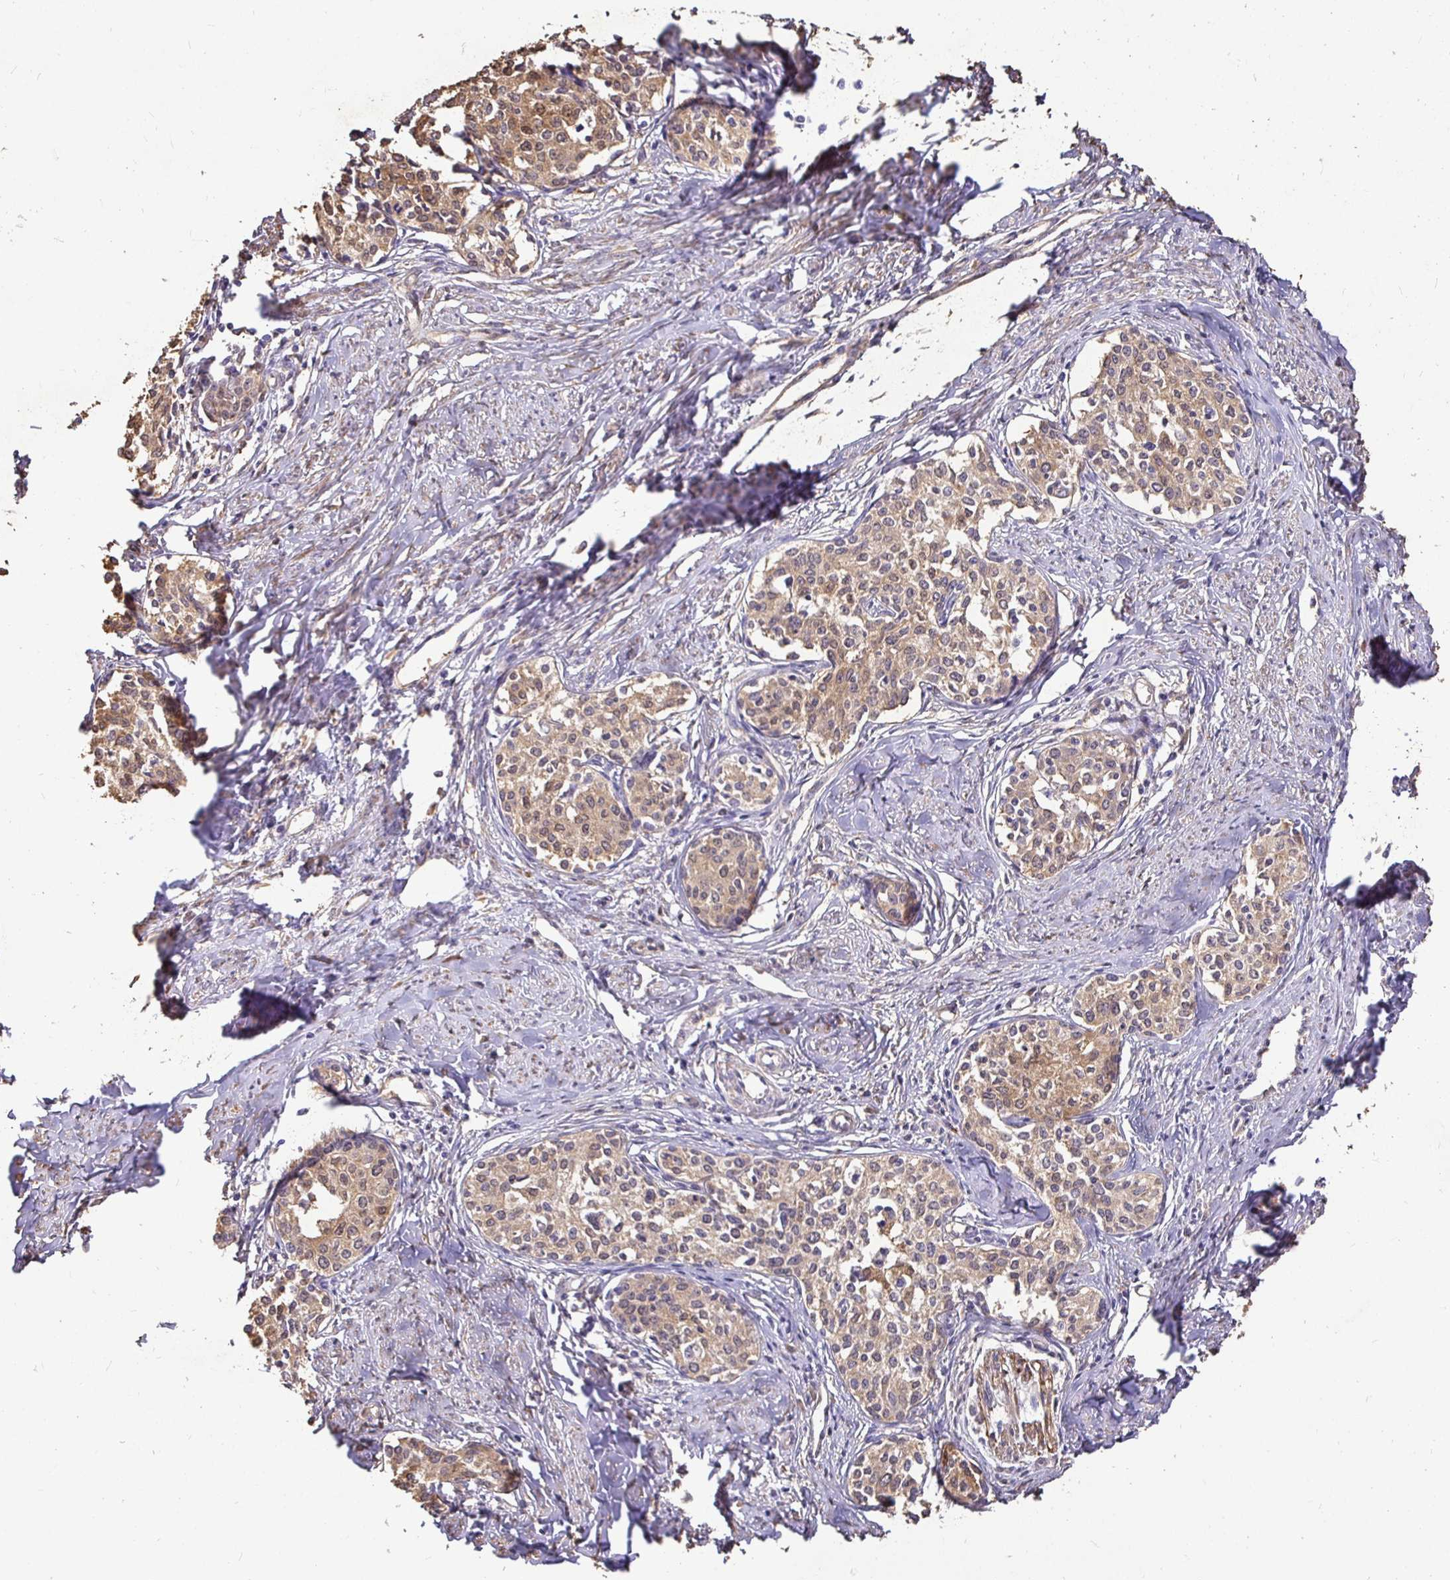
{"staining": {"intensity": "moderate", "quantity": ">75%", "location": "cytoplasmic/membranous"}, "tissue": "cervical cancer", "cell_type": "Tumor cells", "image_type": "cancer", "snomed": [{"axis": "morphology", "description": "Squamous cell carcinoma, NOS"}, {"axis": "morphology", "description": "Adenocarcinoma, NOS"}, {"axis": "topography", "description": "Cervix"}], "caption": "Moderate cytoplasmic/membranous positivity for a protein is identified in about >75% of tumor cells of cervical cancer using immunohistochemistry (IHC).", "gene": "MAPK8IP3", "patient": {"sex": "female", "age": 52}}